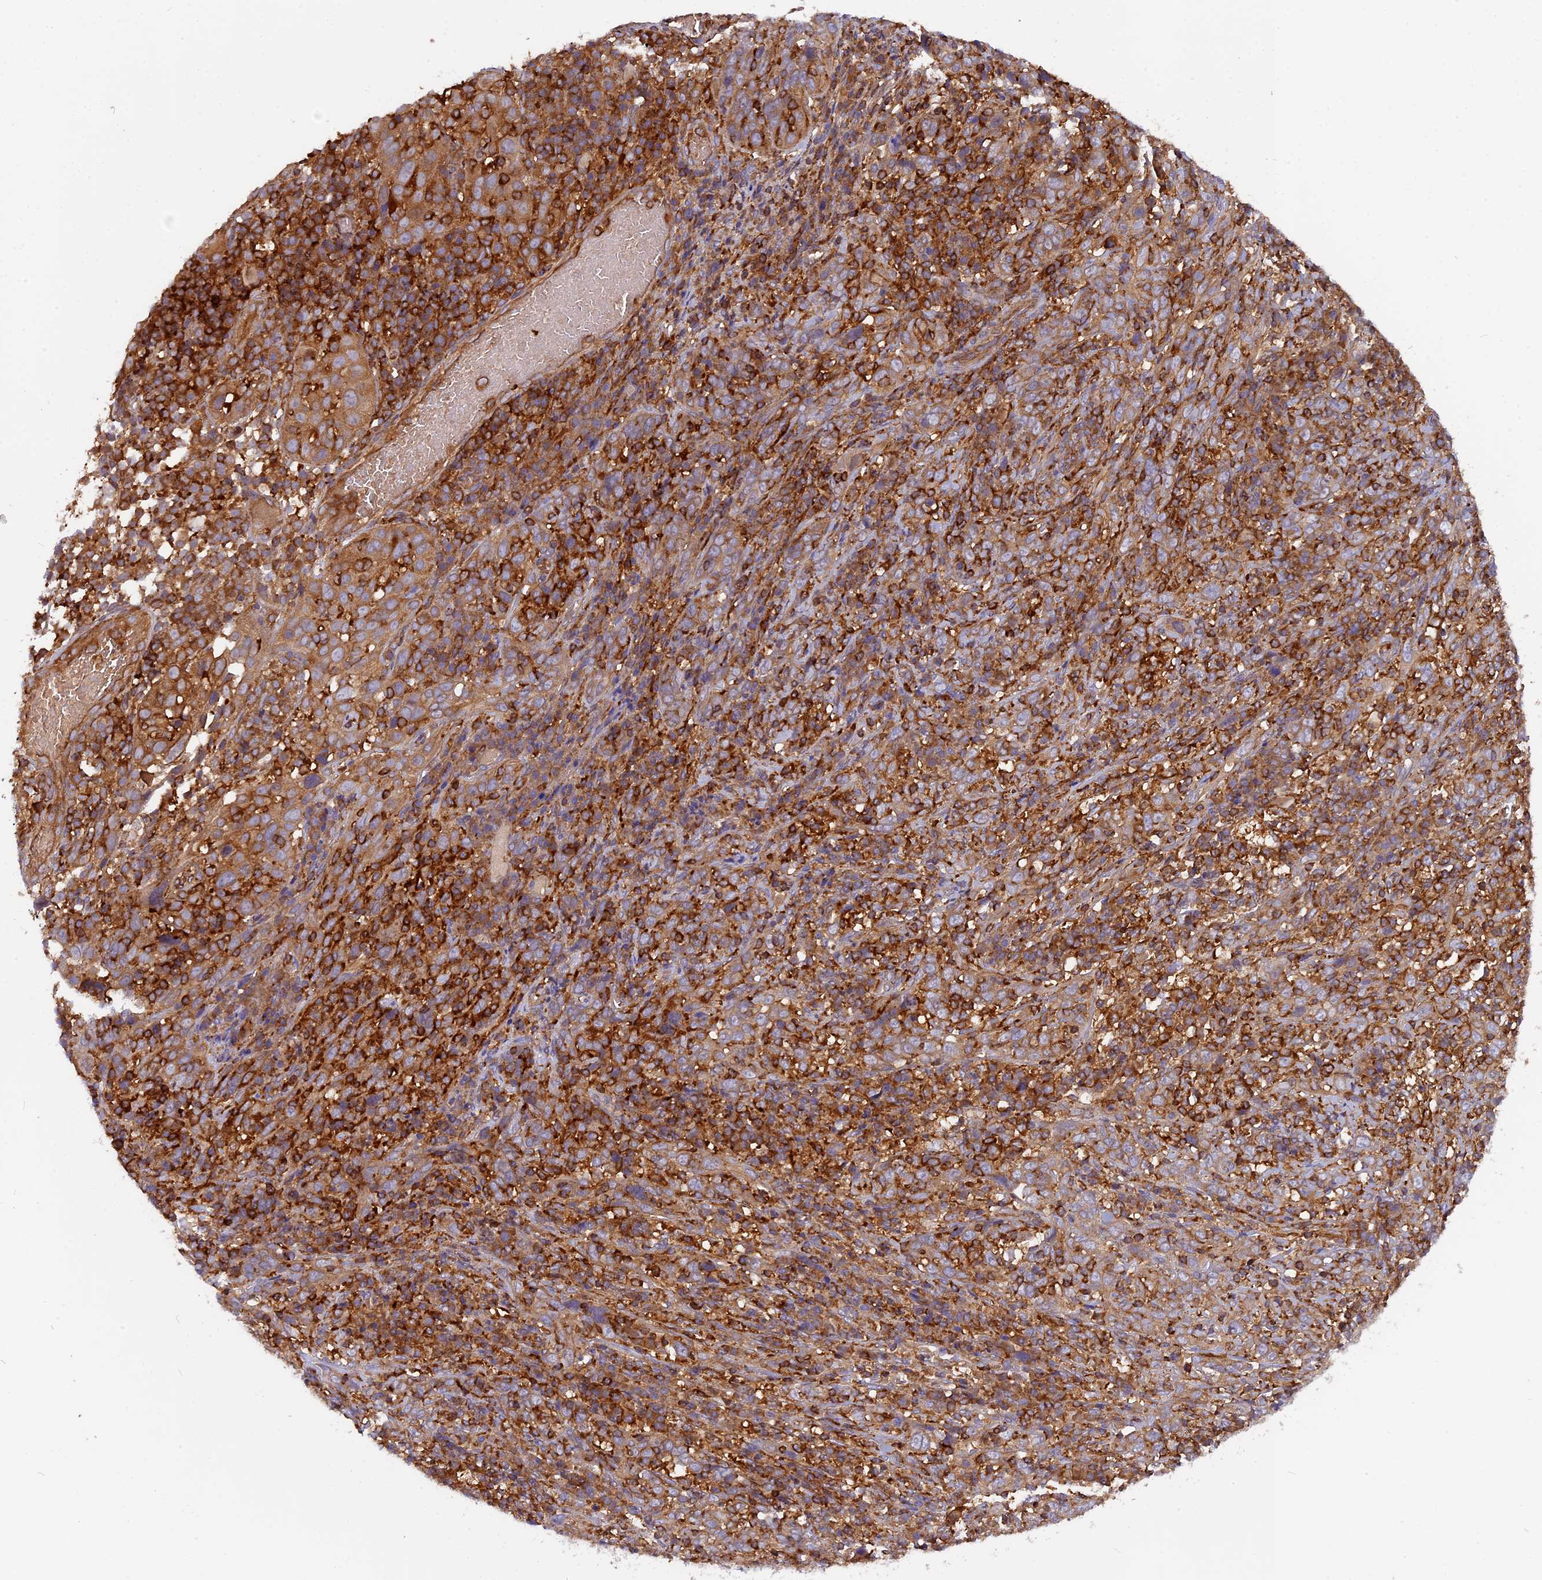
{"staining": {"intensity": "moderate", "quantity": ">75%", "location": "cytoplasmic/membranous"}, "tissue": "cervical cancer", "cell_type": "Tumor cells", "image_type": "cancer", "snomed": [{"axis": "morphology", "description": "Squamous cell carcinoma, NOS"}, {"axis": "topography", "description": "Cervix"}], "caption": "Immunohistochemical staining of human cervical cancer (squamous cell carcinoma) reveals medium levels of moderate cytoplasmic/membranous protein positivity in about >75% of tumor cells.", "gene": "MYO9B", "patient": {"sex": "female", "age": 46}}